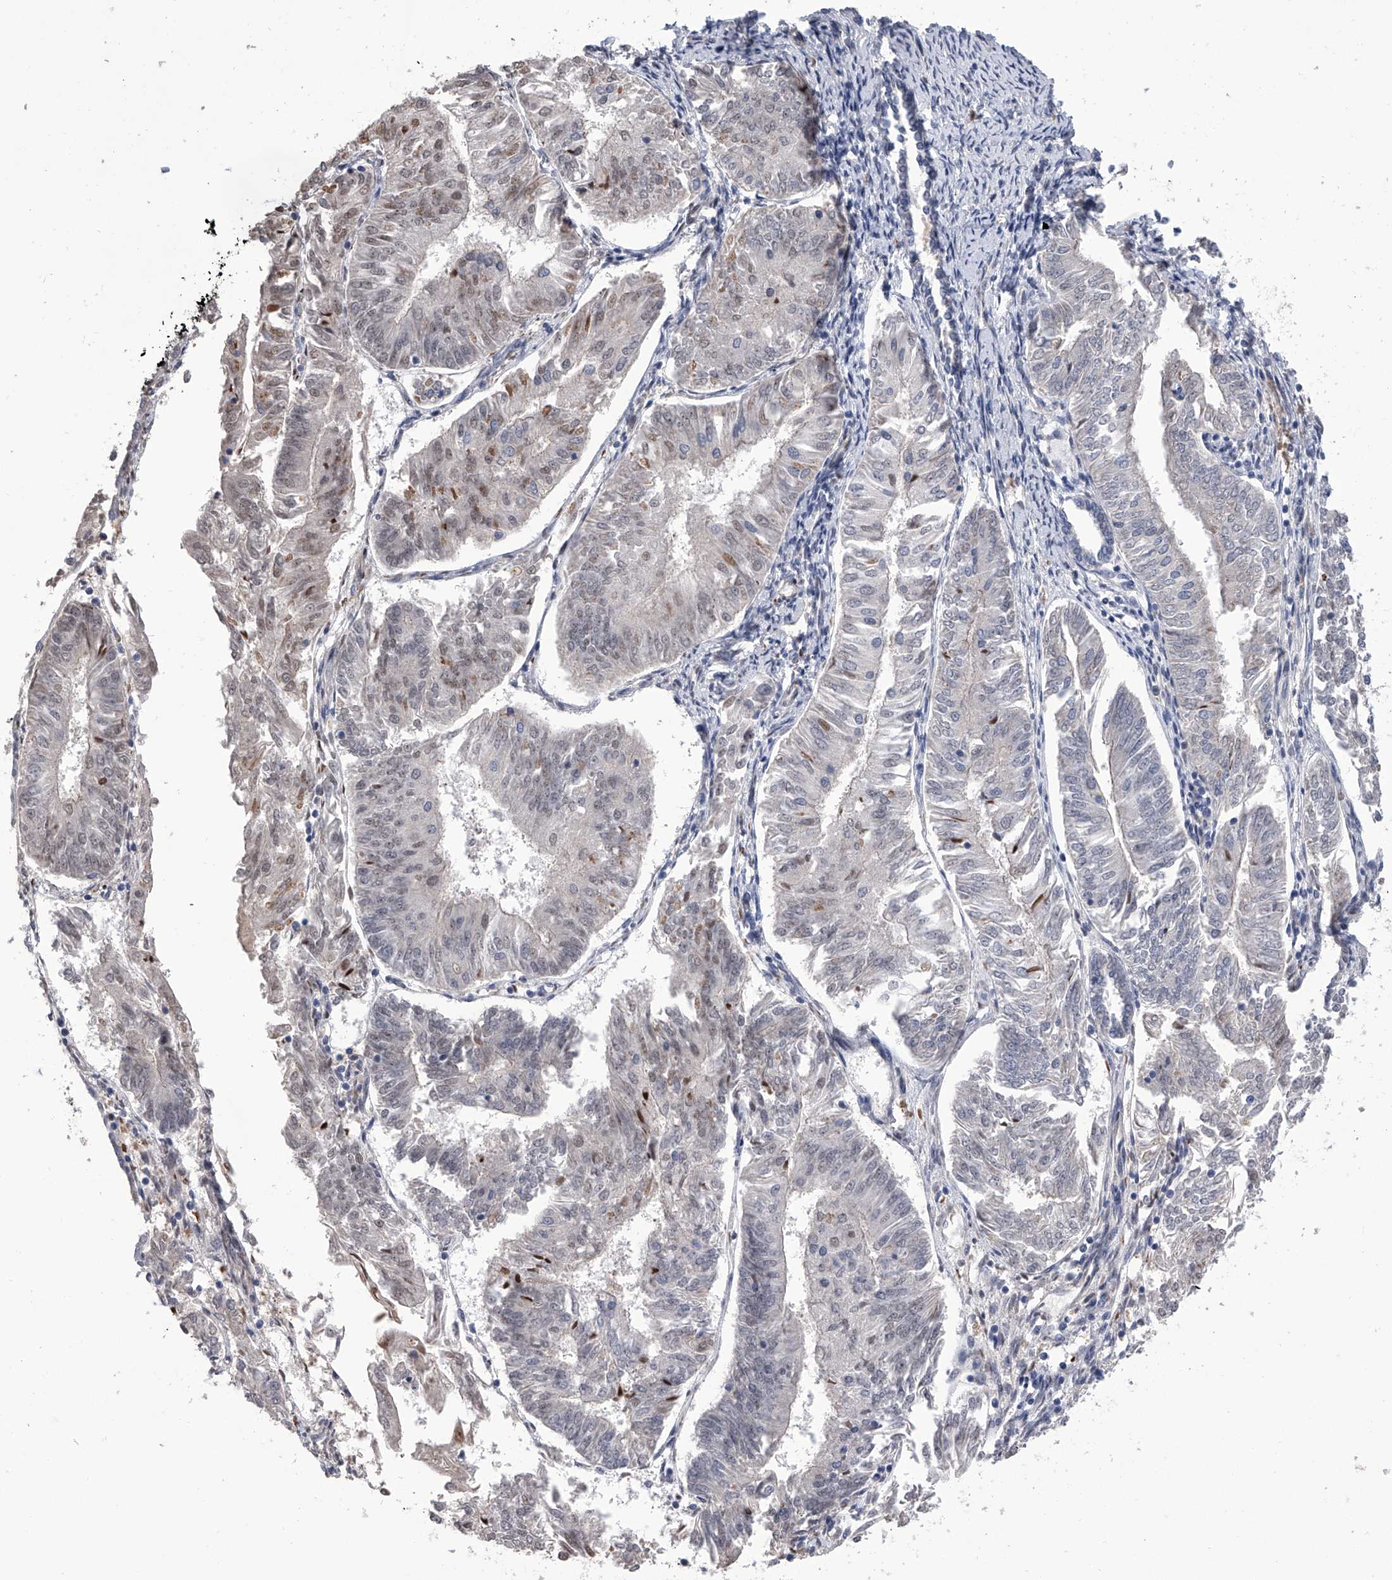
{"staining": {"intensity": "negative", "quantity": "none", "location": "none"}, "tissue": "endometrial cancer", "cell_type": "Tumor cells", "image_type": "cancer", "snomed": [{"axis": "morphology", "description": "Adenocarcinoma, NOS"}, {"axis": "topography", "description": "Endometrium"}], "caption": "Endometrial cancer was stained to show a protein in brown. There is no significant expression in tumor cells.", "gene": "ZNF426", "patient": {"sex": "female", "age": 58}}